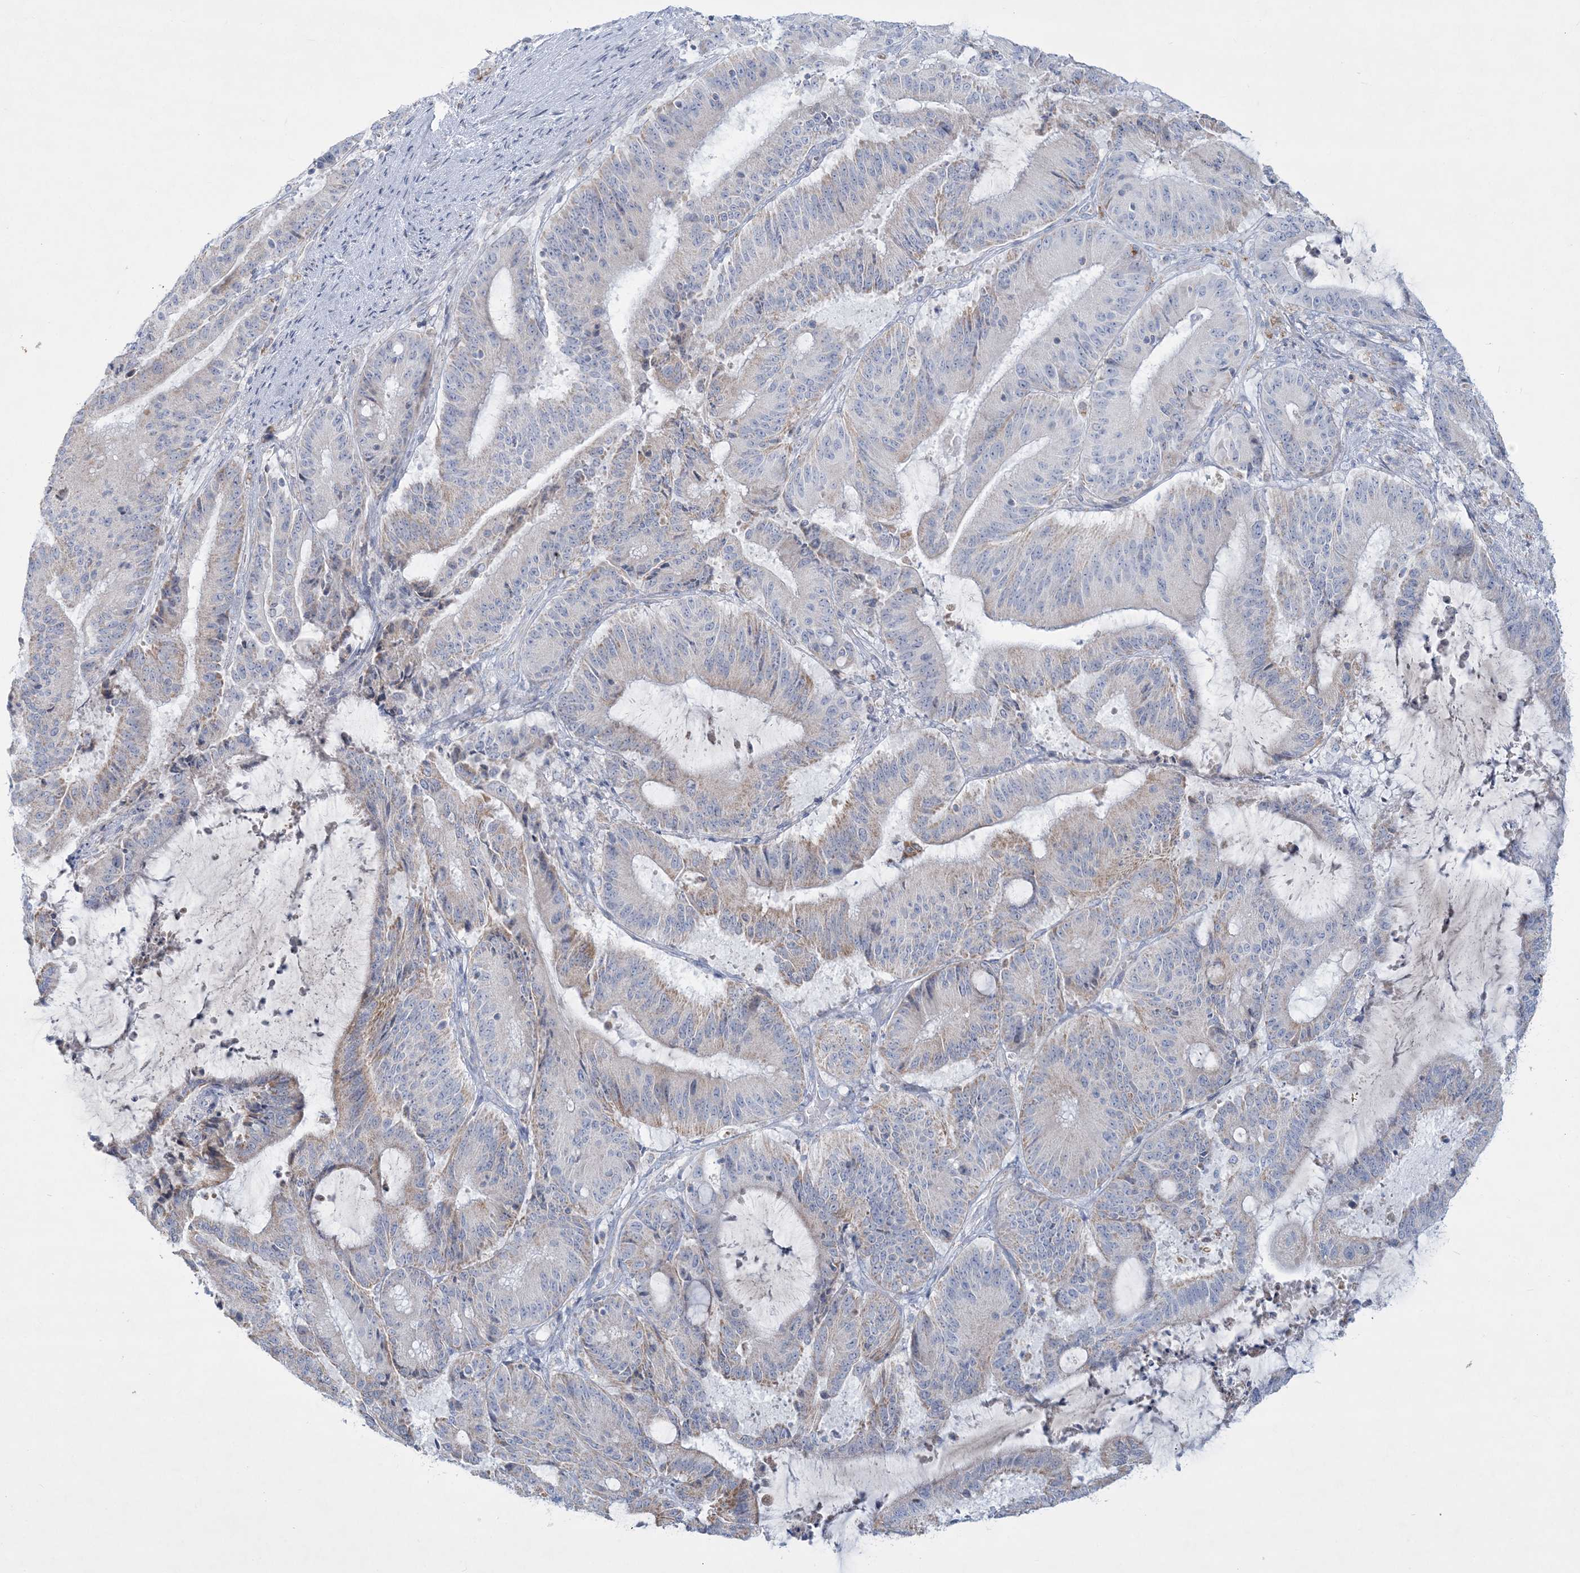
{"staining": {"intensity": "weak", "quantity": "<25%", "location": "cytoplasmic/membranous"}, "tissue": "liver cancer", "cell_type": "Tumor cells", "image_type": "cancer", "snomed": [{"axis": "morphology", "description": "Normal tissue, NOS"}, {"axis": "morphology", "description": "Cholangiocarcinoma"}, {"axis": "topography", "description": "Liver"}, {"axis": "topography", "description": "Peripheral nerve tissue"}], "caption": "This is an IHC photomicrograph of liver cancer (cholangiocarcinoma). There is no staining in tumor cells.", "gene": "TBC1D7", "patient": {"sex": "female", "age": 73}}